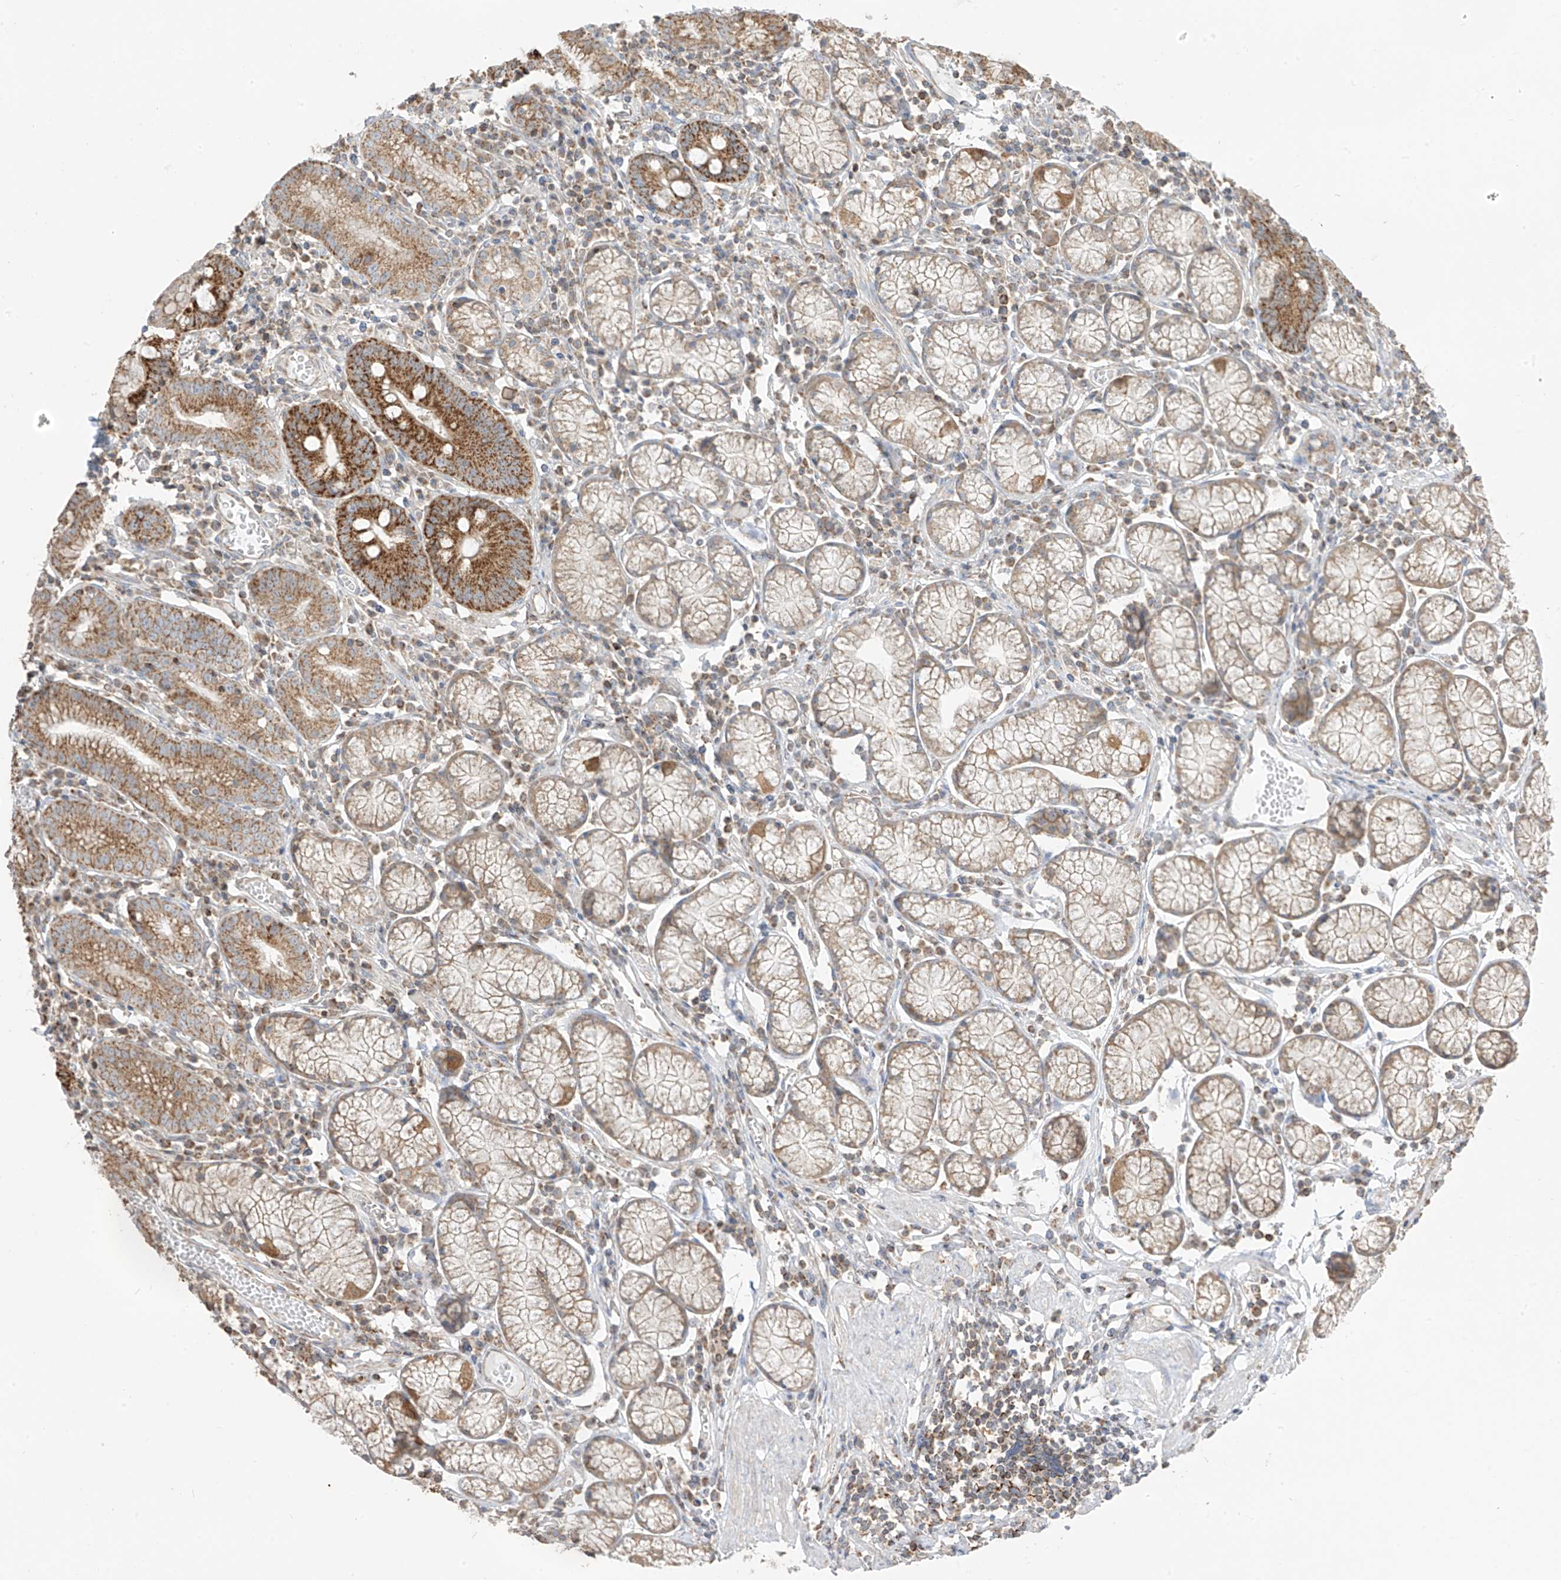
{"staining": {"intensity": "moderate", "quantity": "25%-75%", "location": "cytoplasmic/membranous"}, "tissue": "stomach", "cell_type": "Glandular cells", "image_type": "normal", "snomed": [{"axis": "morphology", "description": "Normal tissue, NOS"}, {"axis": "topography", "description": "Stomach"}], "caption": "DAB immunohistochemical staining of benign human stomach demonstrates moderate cytoplasmic/membranous protein expression in about 25%-75% of glandular cells. (DAB (3,3'-diaminobenzidine) IHC, brown staining for protein, blue staining for nuclei).", "gene": "ETHE1", "patient": {"sex": "male", "age": 55}}